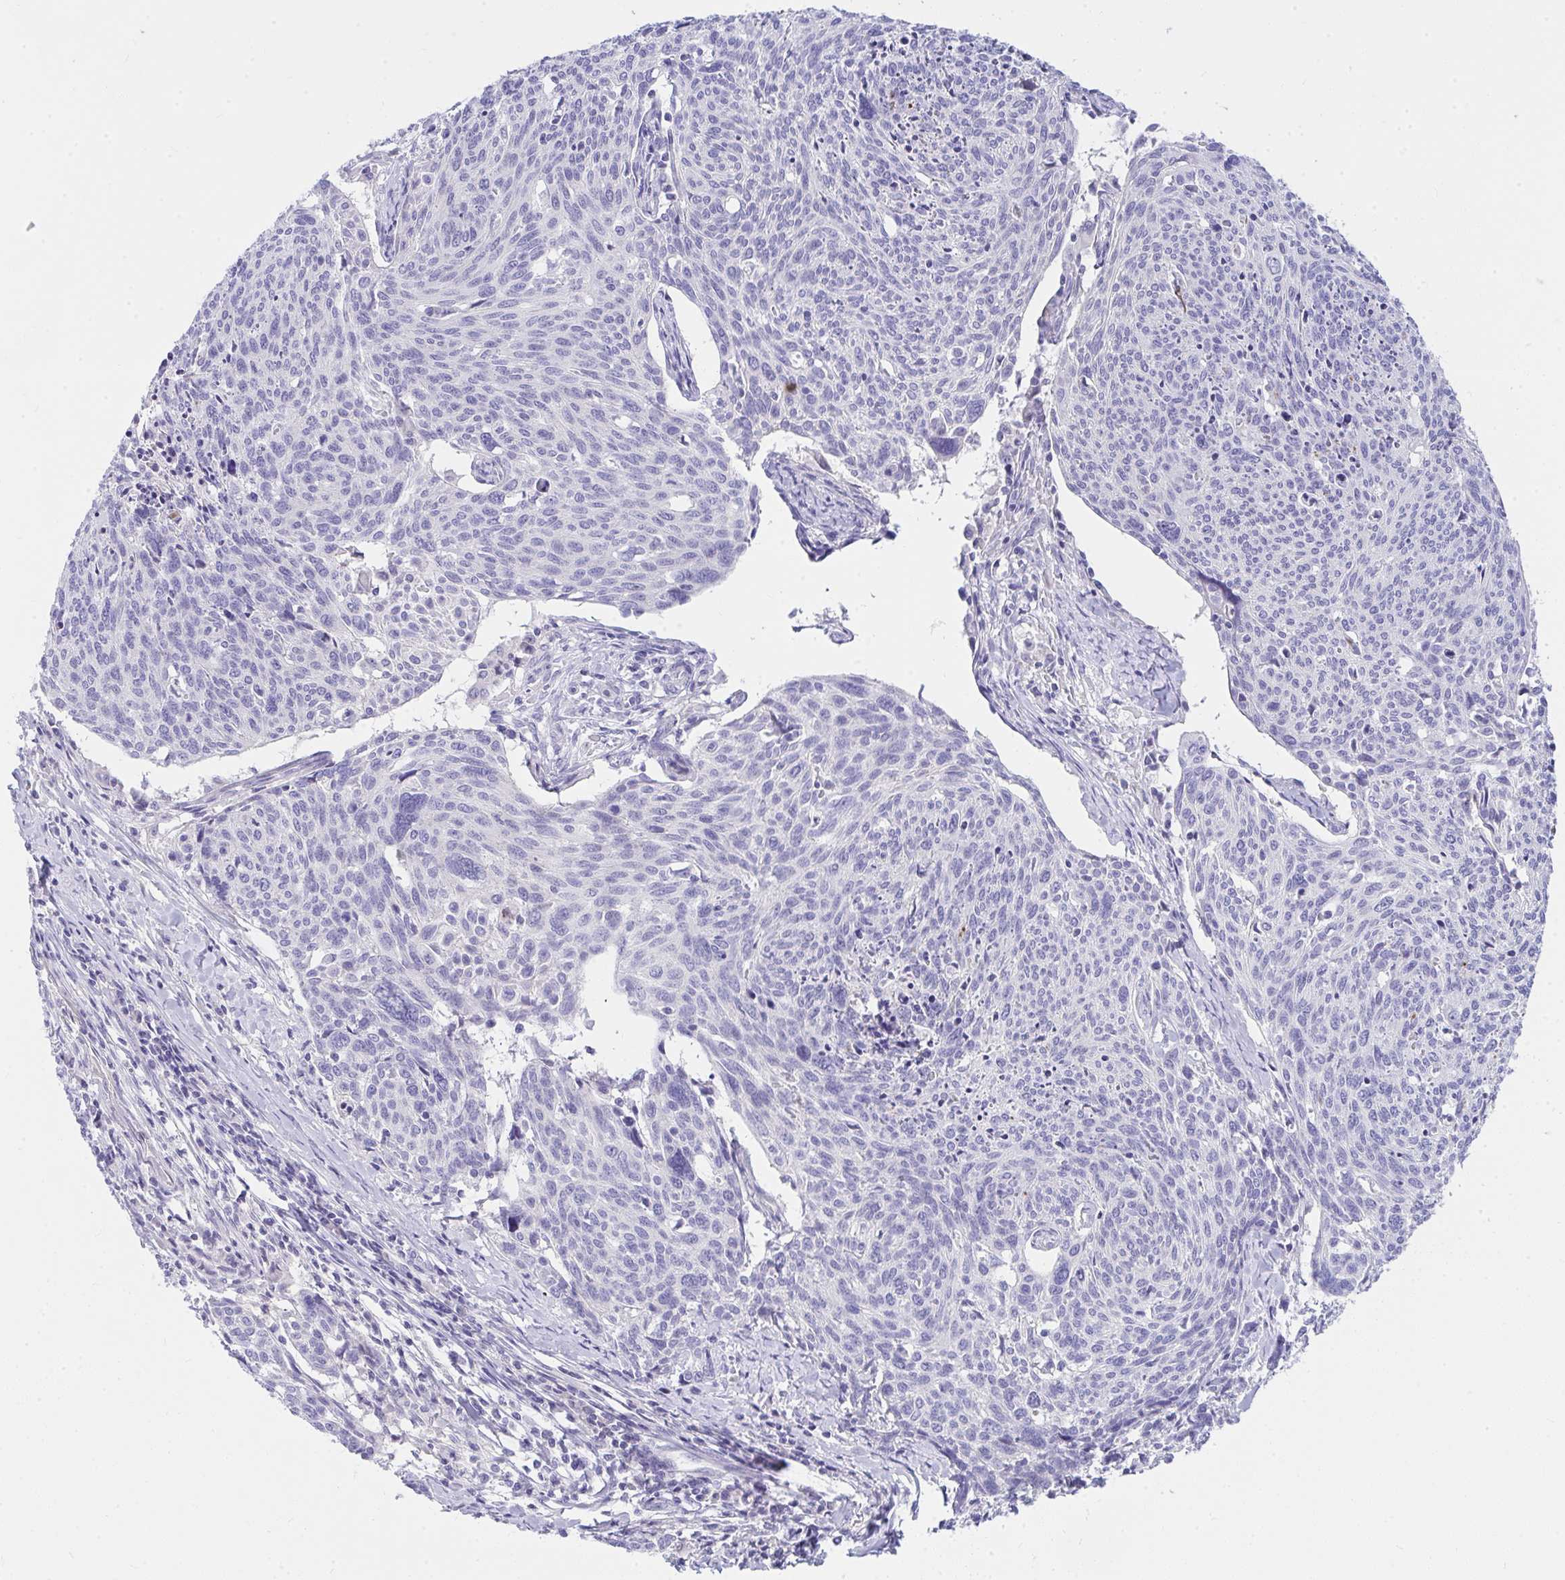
{"staining": {"intensity": "negative", "quantity": "none", "location": "none"}, "tissue": "cervical cancer", "cell_type": "Tumor cells", "image_type": "cancer", "snomed": [{"axis": "morphology", "description": "Squamous cell carcinoma, NOS"}, {"axis": "topography", "description": "Cervix"}], "caption": "A photomicrograph of cervical cancer (squamous cell carcinoma) stained for a protein shows no brown staining in tumor cells.", "gene": "LRRC36", "patient": {"sex": "female", "age": 49}}